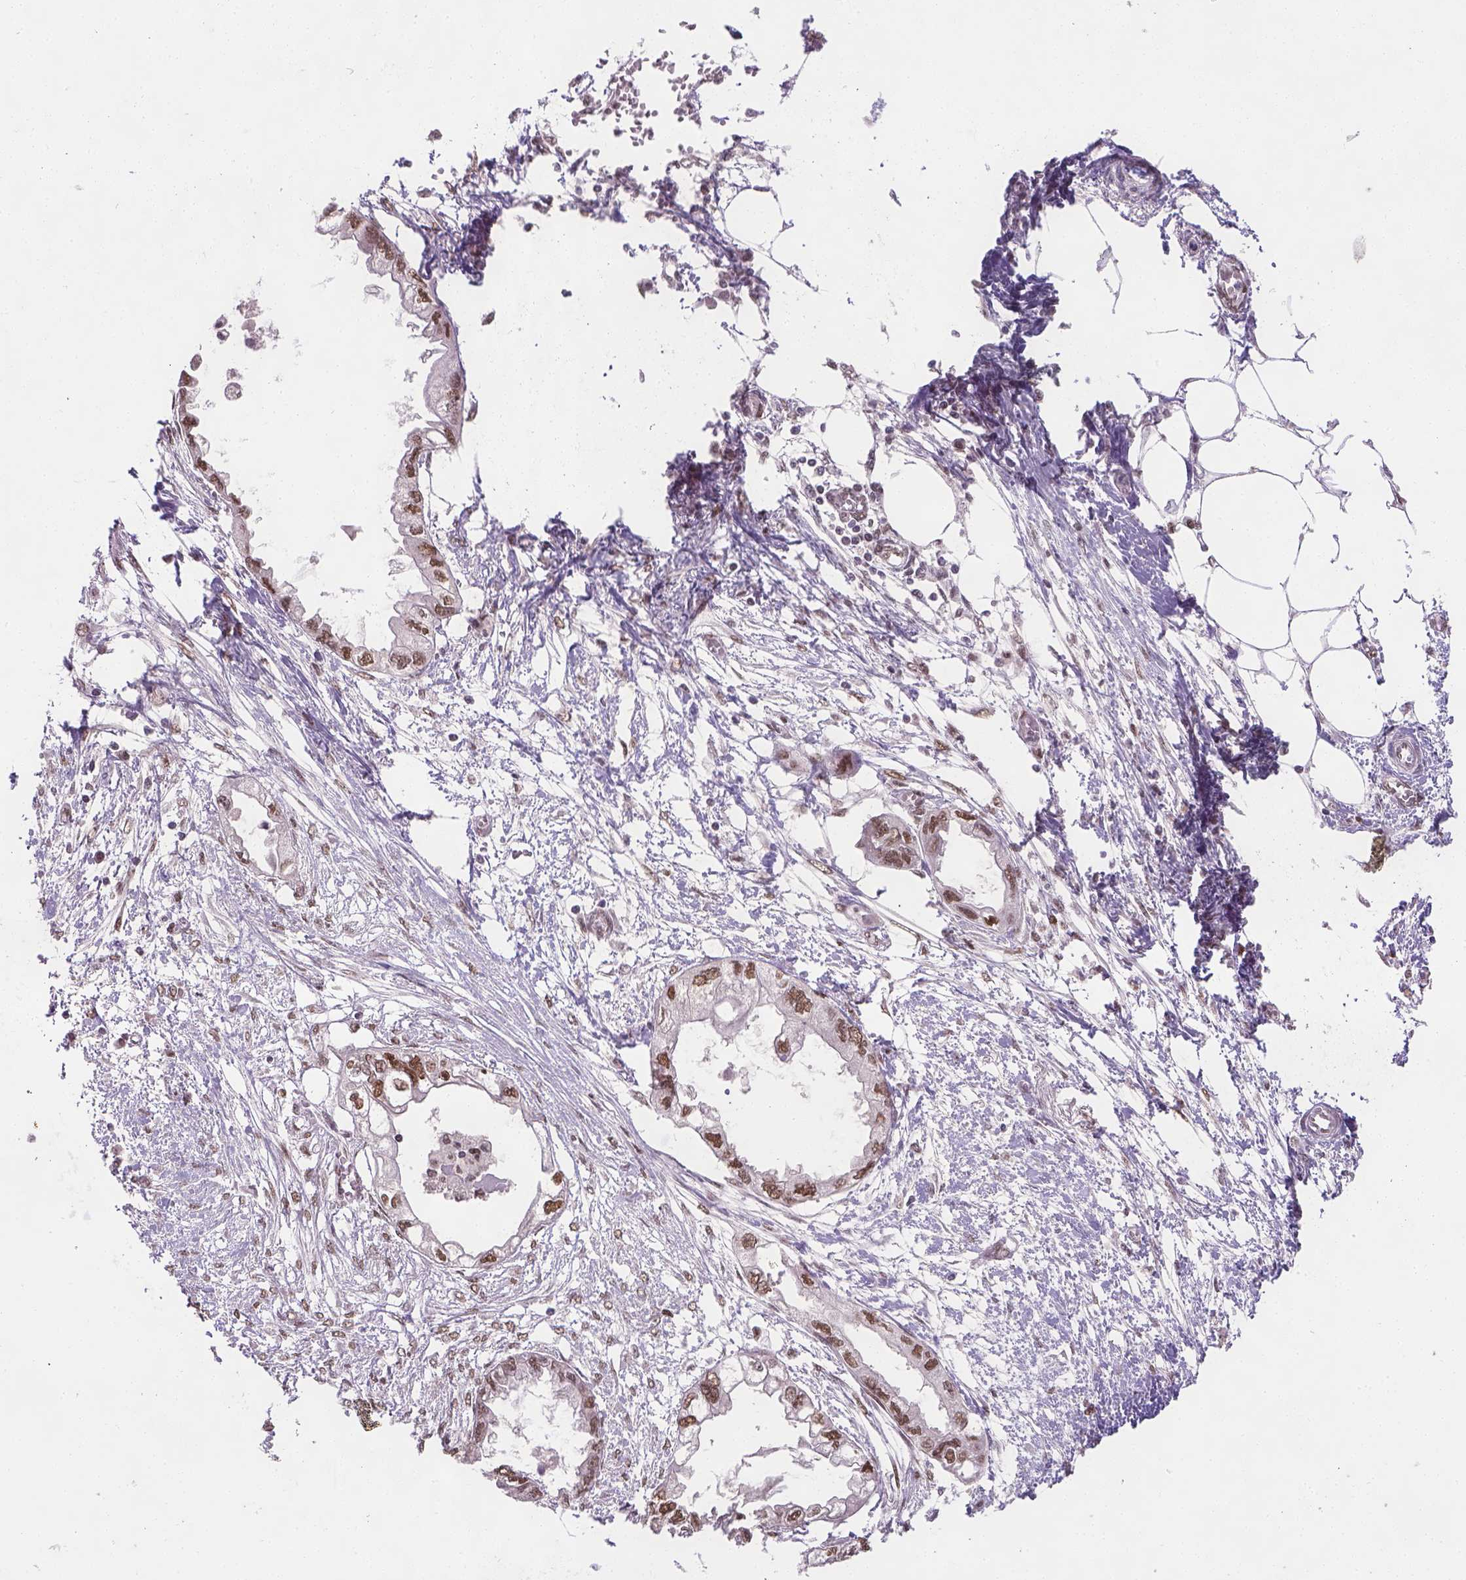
{"staining": {"intensity": "strong", "quantity": ">75%", "location": "nuclear"}, "tissue": "endometrial cancer", "cell_type": "Tumor cells", "image_type": "cancer", "snomed": [{"axis": "morphology", "description": "Adenocarcinoma, NOS"}, {"axis": "morphology", "description": "Adenocarcinoma, metastatic, NOS"}, {"axis": "topography", "description": "Adipose tissue"}, {"axis": "topography", "description": "Endometrium"}], "caption": "Strong nuclear positivity for a protein is seen in approximately >75% of tumor cells of endometrial metastatic adenocarcinoma using immunohistochemistry (IHC).", "gene": "FANCE", "patient": {"sex": "female", "age": 67}}